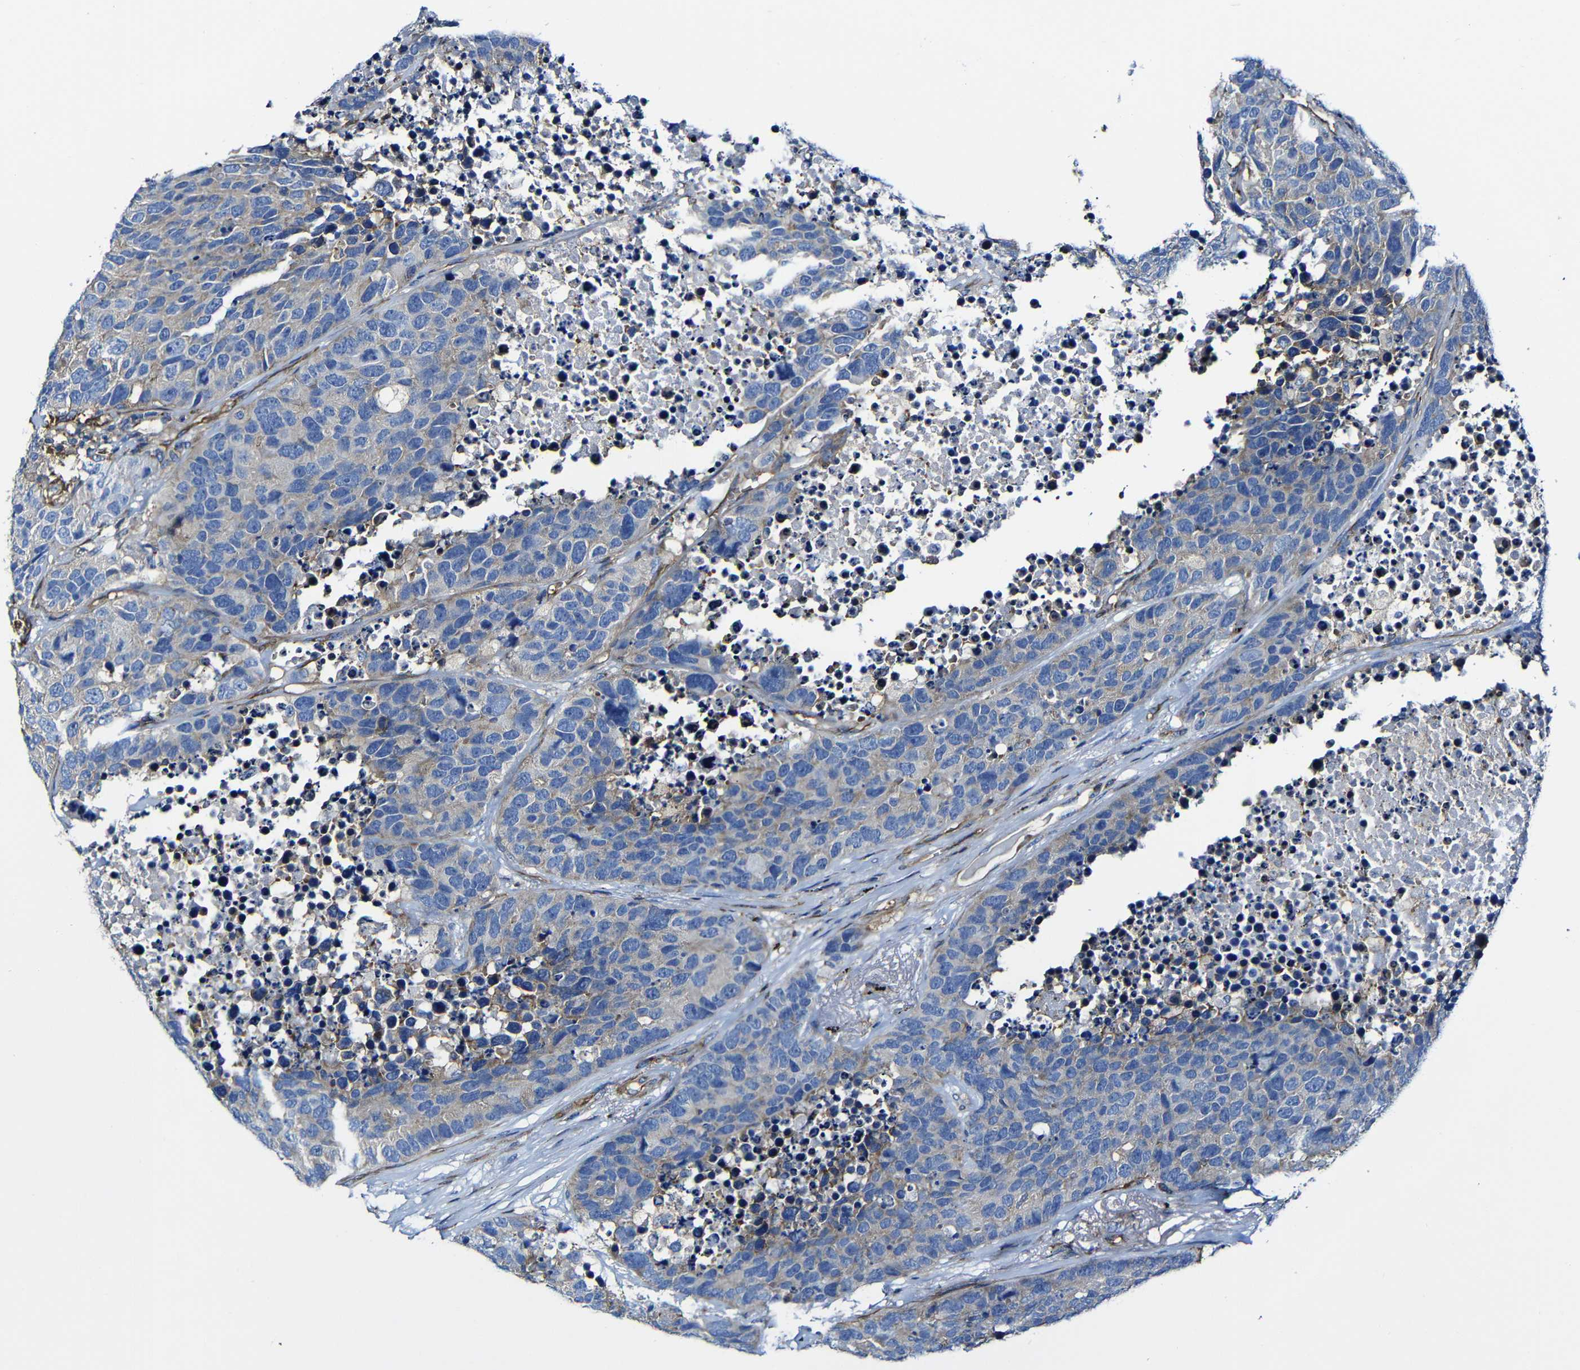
{"staining": {"intensity": "negative", "quantity": "none", "location": "none"}, "tissue": "carcinoid", "cell_type": "Tumor cells", "image_type": "cancer", "snomed": [{"axis": "morphology", "description": "Carcinoid, malignant, NOS"}, {"axis": "topography", "description": "Lung"}], "caption": "Human malignant carcinoid stained for a protein using IHC displays no staining in tumor cells.", "gene": "MSN", "patient": {"sex": "male", "age": 60}}